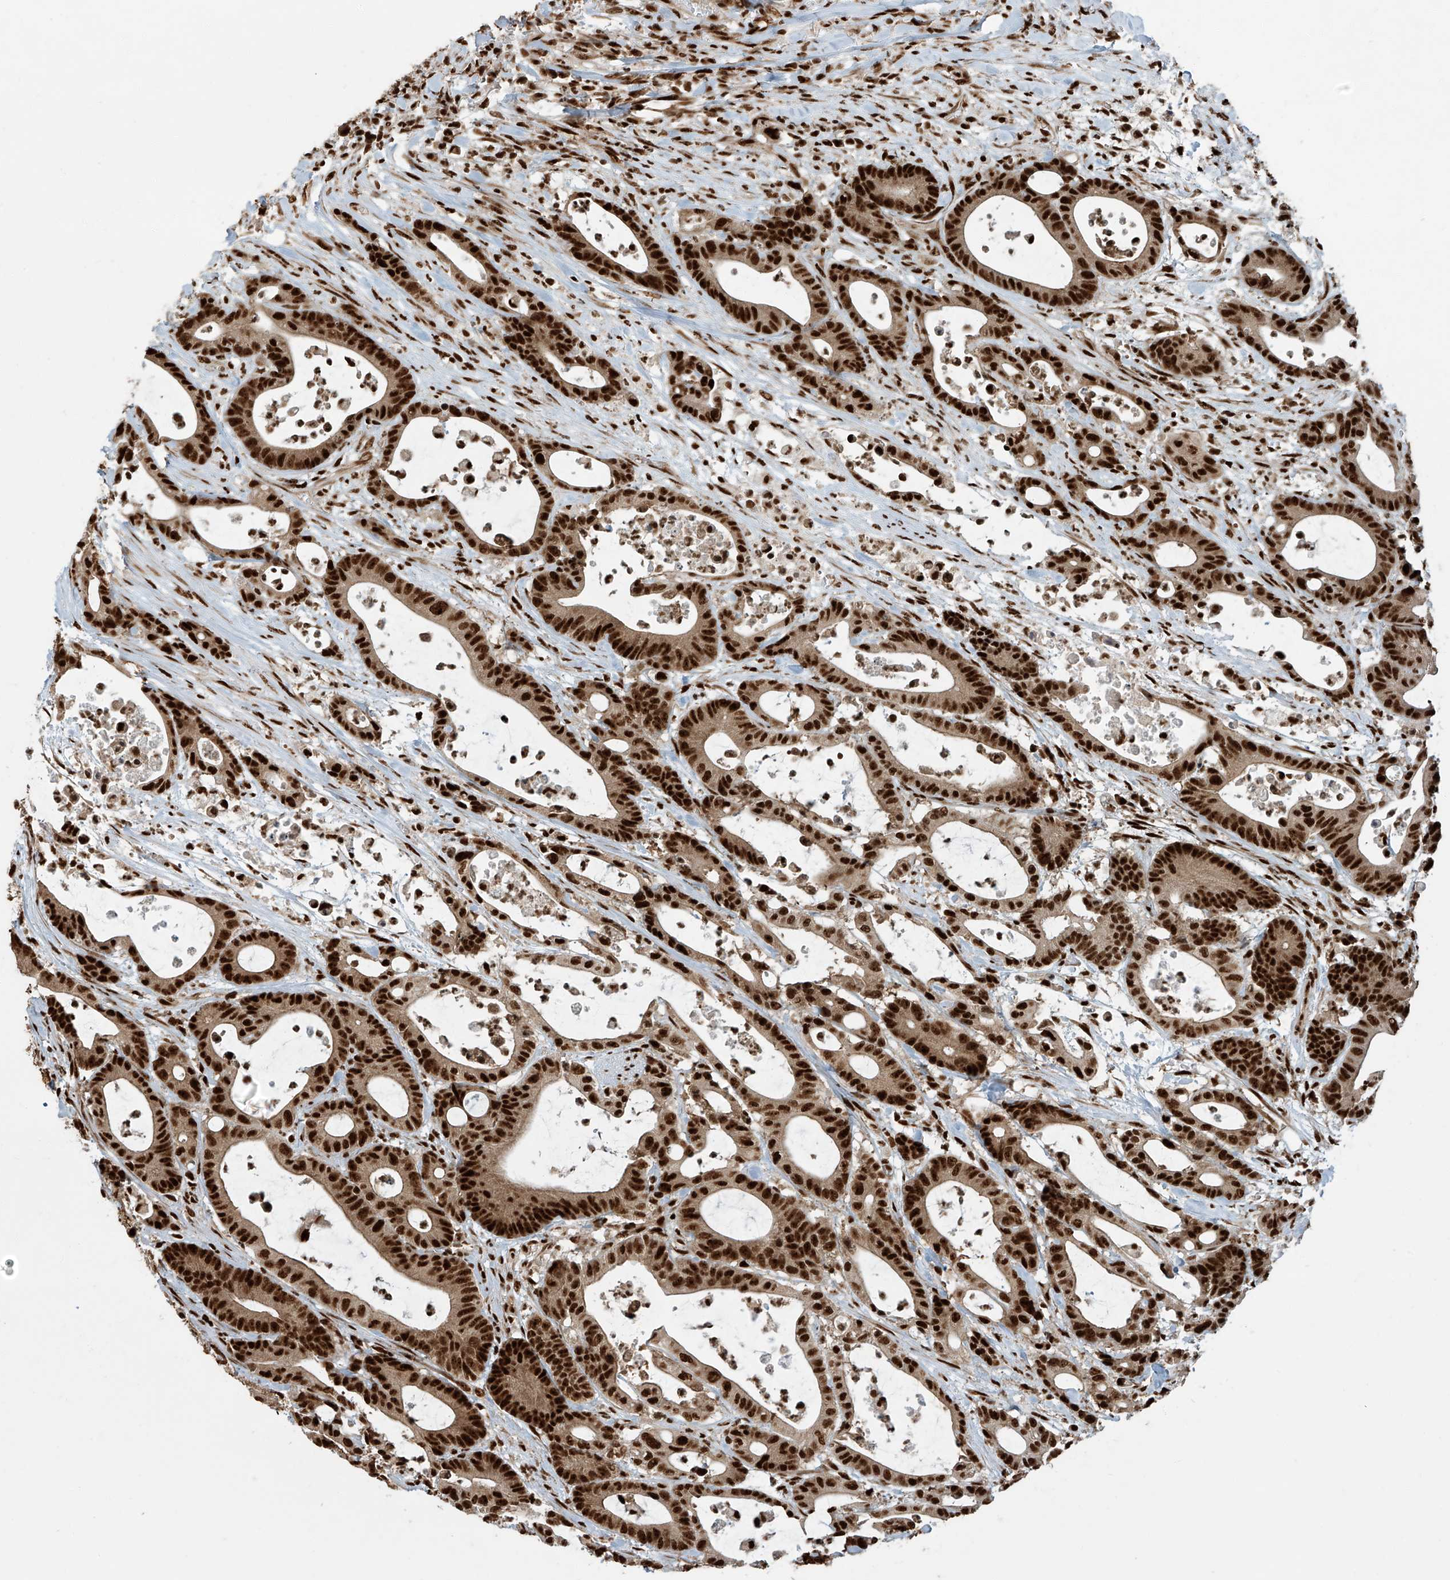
{"staining": {"intensity": "strong", "quantity": ">75%", "location": "nuclear"}, "tissue": "colorectal cancer", "cell_type": "Tumor cells", "image_type": "cancer", "snomed": [{"axis": "morphology", "description": "Adenocarcinoma, NOS"}, {"axis": "topography", "description": "Colon"}], "caption": "Adenocarcinoma (colorectal) stained with a brown dye demonstrates strong nuclear positive expression in approximately >75% of tumor cells.", "gene": "FAM193B", "patient": {"sex": "female", "age": 84}}